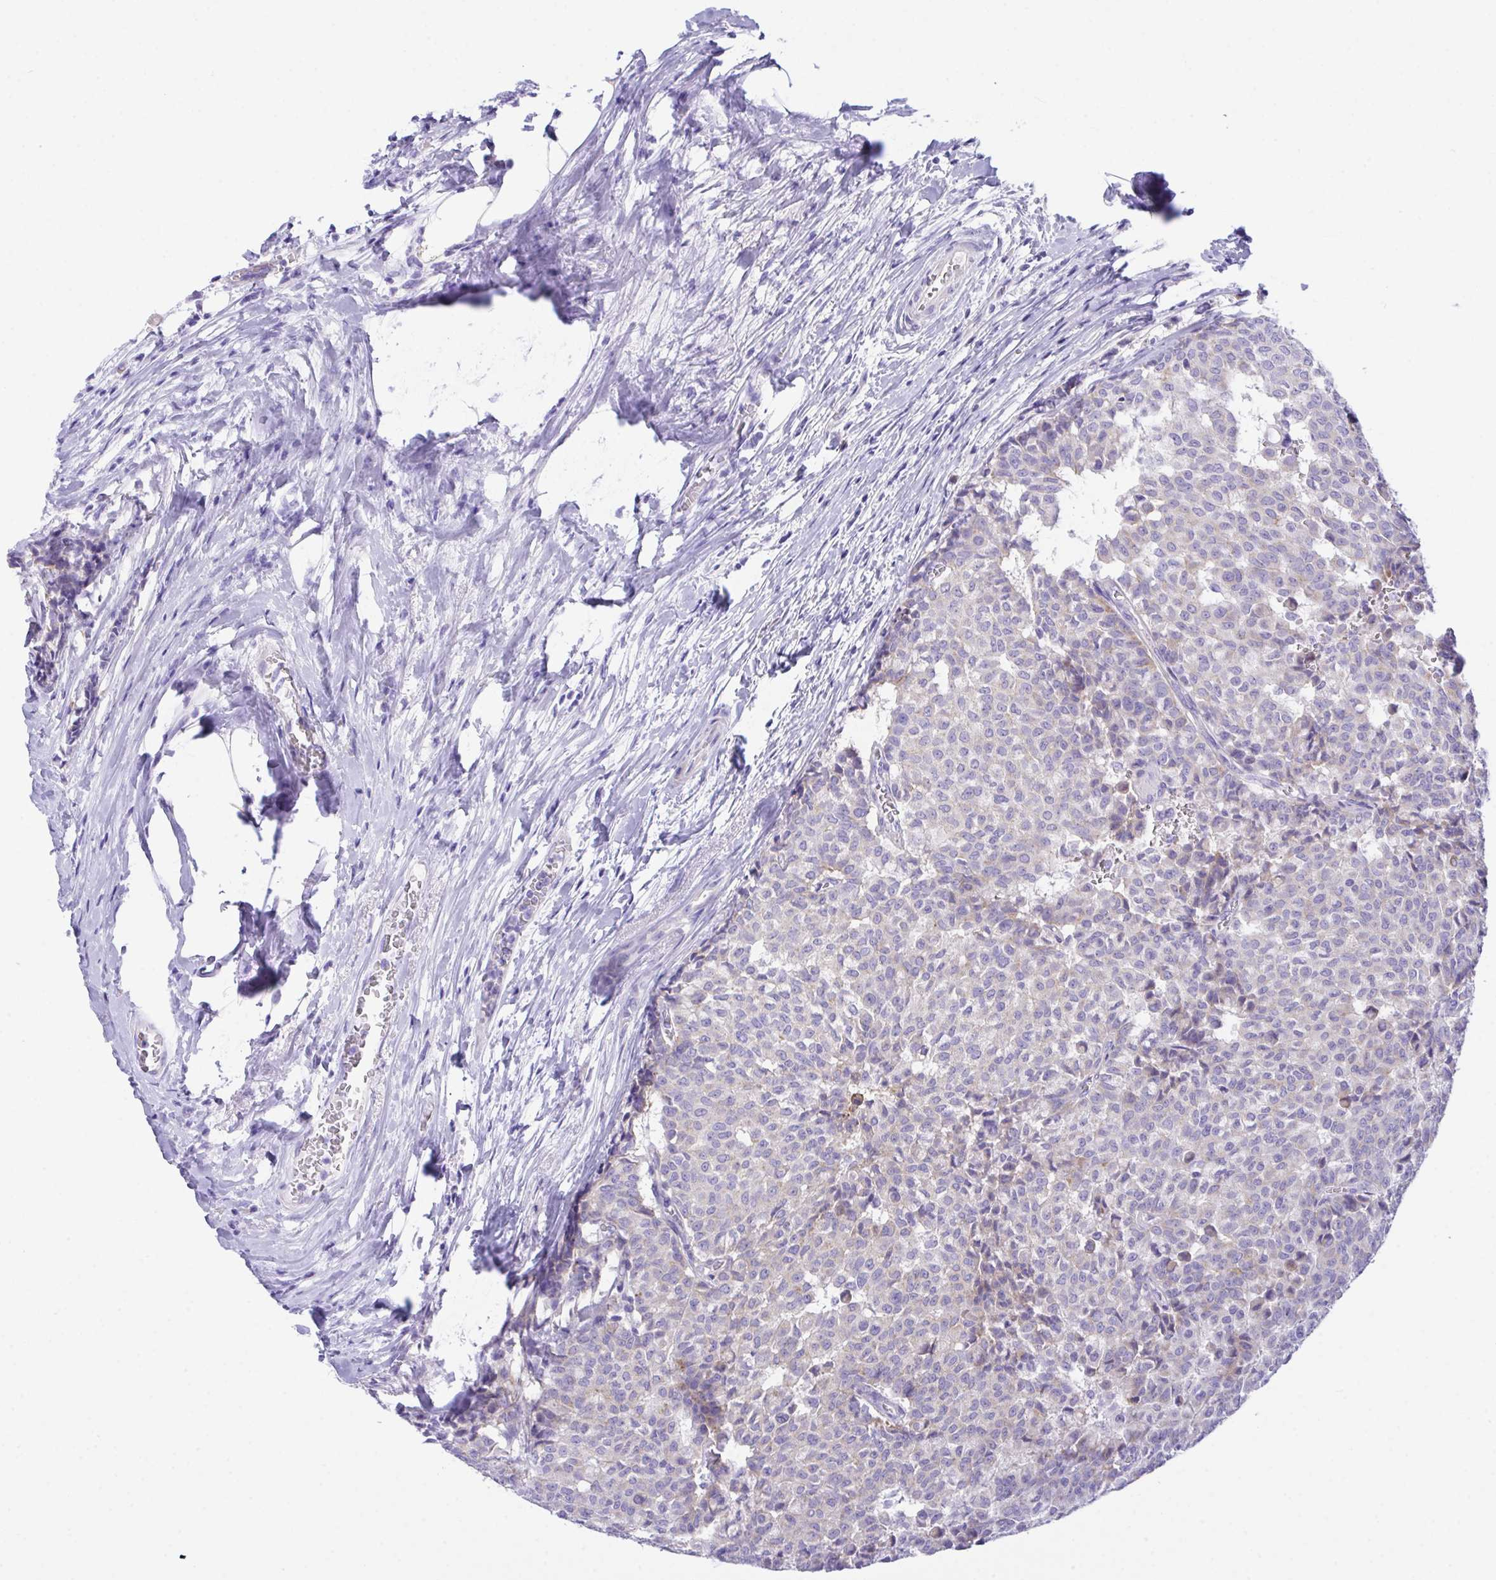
{"staining": {"intensity": "weak", "quantity": "<25%", "location": "cytoplasmic/membranous"}, "tissue": "breast cancer", "cell_type": "Tumor cells", "image_type": "cancer", "snomed": [{"axis": "morphology", "description": "Duct carcinoma"}, {"axis": "topography", "description": "Breast"}], "caption": "Human breast invasive ductal carcinoma stained for a protein using IHC demonstrates no staining in tumor cells.", "gene": "TMEM106B", "patient": {"sex": "female", "age": 91}}